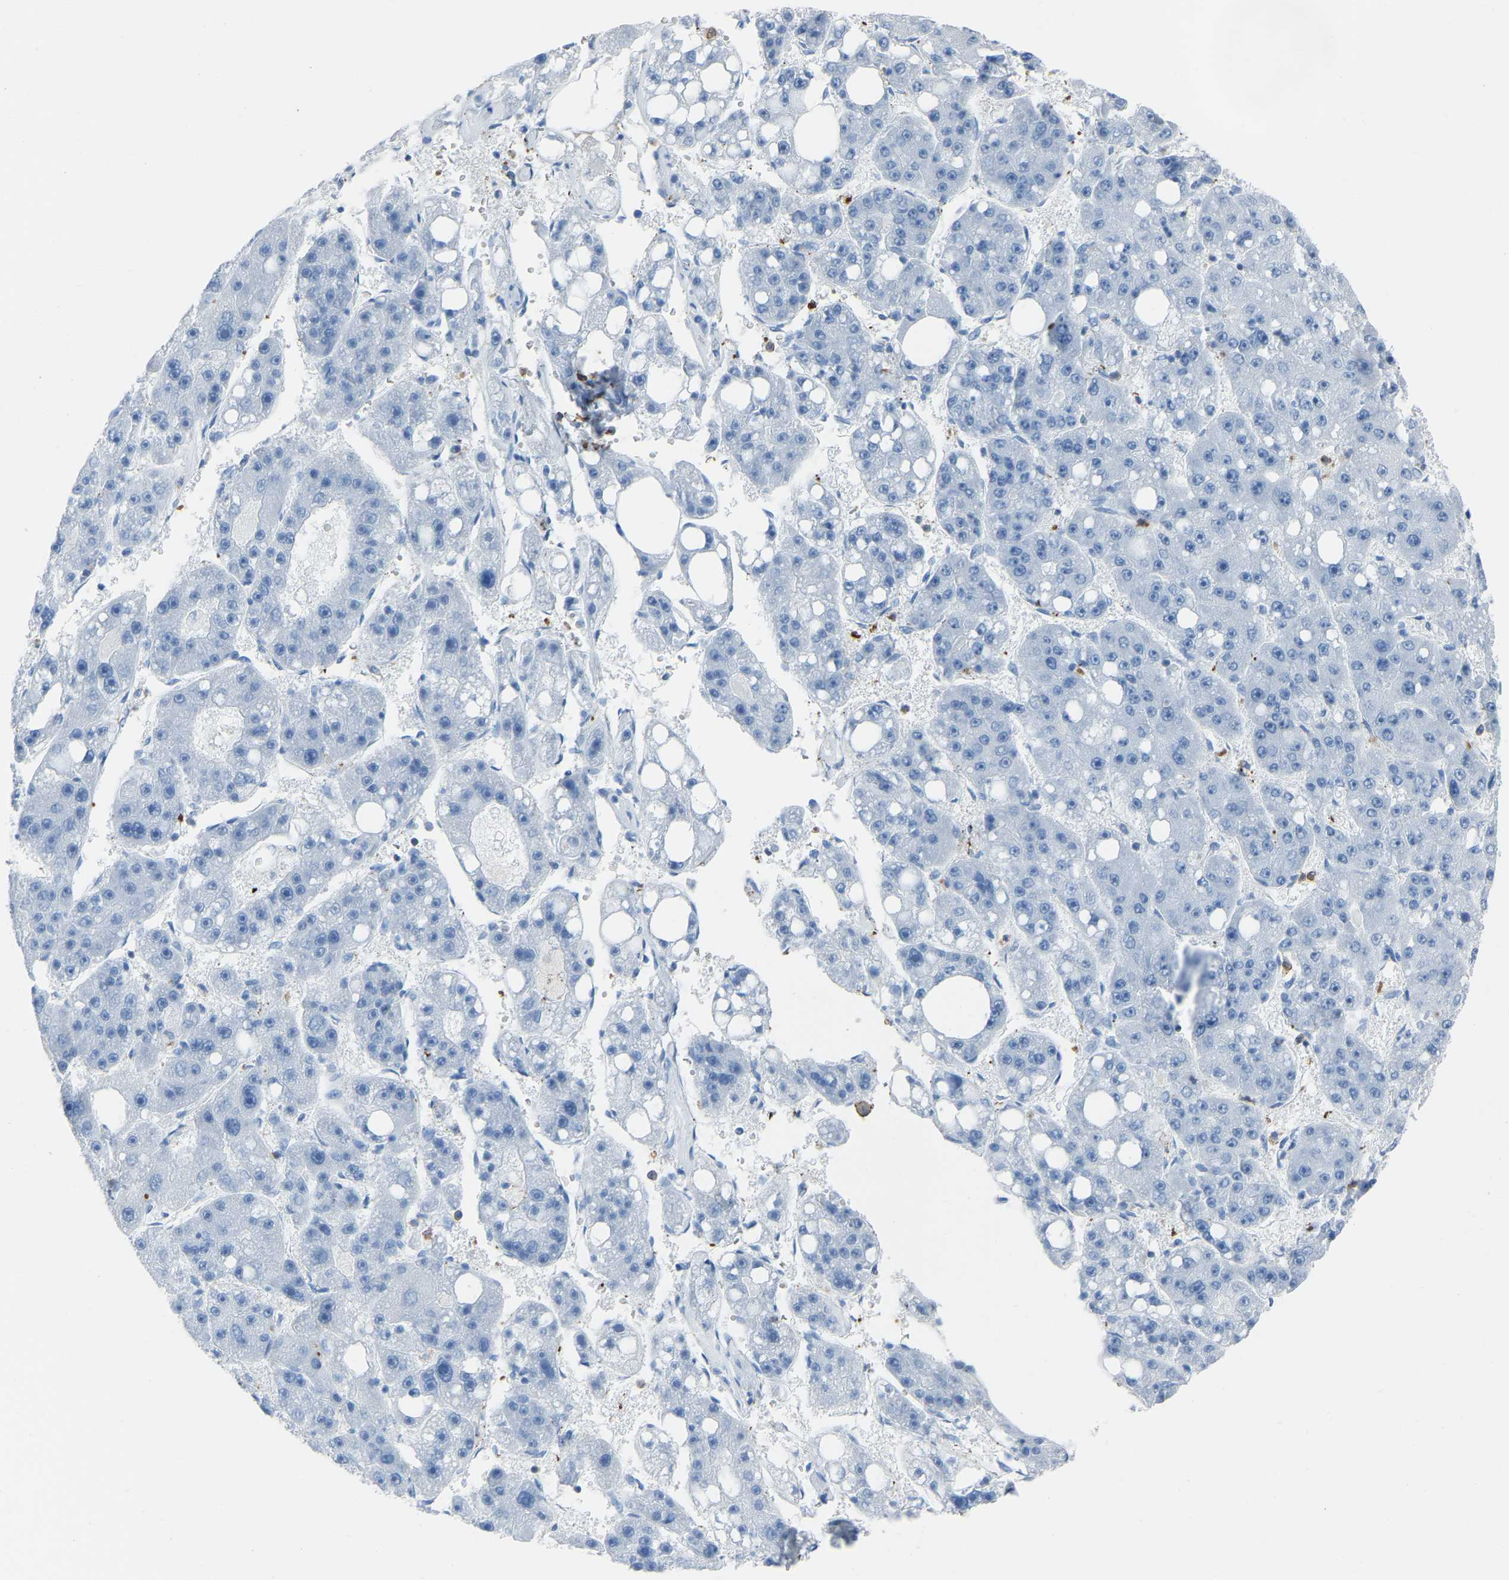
{"staining": {"intensity": "negative", "quantity": "none", "location": "none"}, "tissue": "liver cancer", "cell_type": "Tumor cells", "image_type": "cancer", "snomed": [{"axis": "morphology", "description": "Carcinoma, Hepatocellular, NOS"}, {"axis": "topography", "description": "Liver"}], "caption": "This is a photomicrograph of immunohistochemistry (IHC) staining of liver cancer (hepatocellular carcinoma), which shows no positivity in tumor cells.", "gene": "LSP1", "patient": {"sex": "female", "age": 61}}